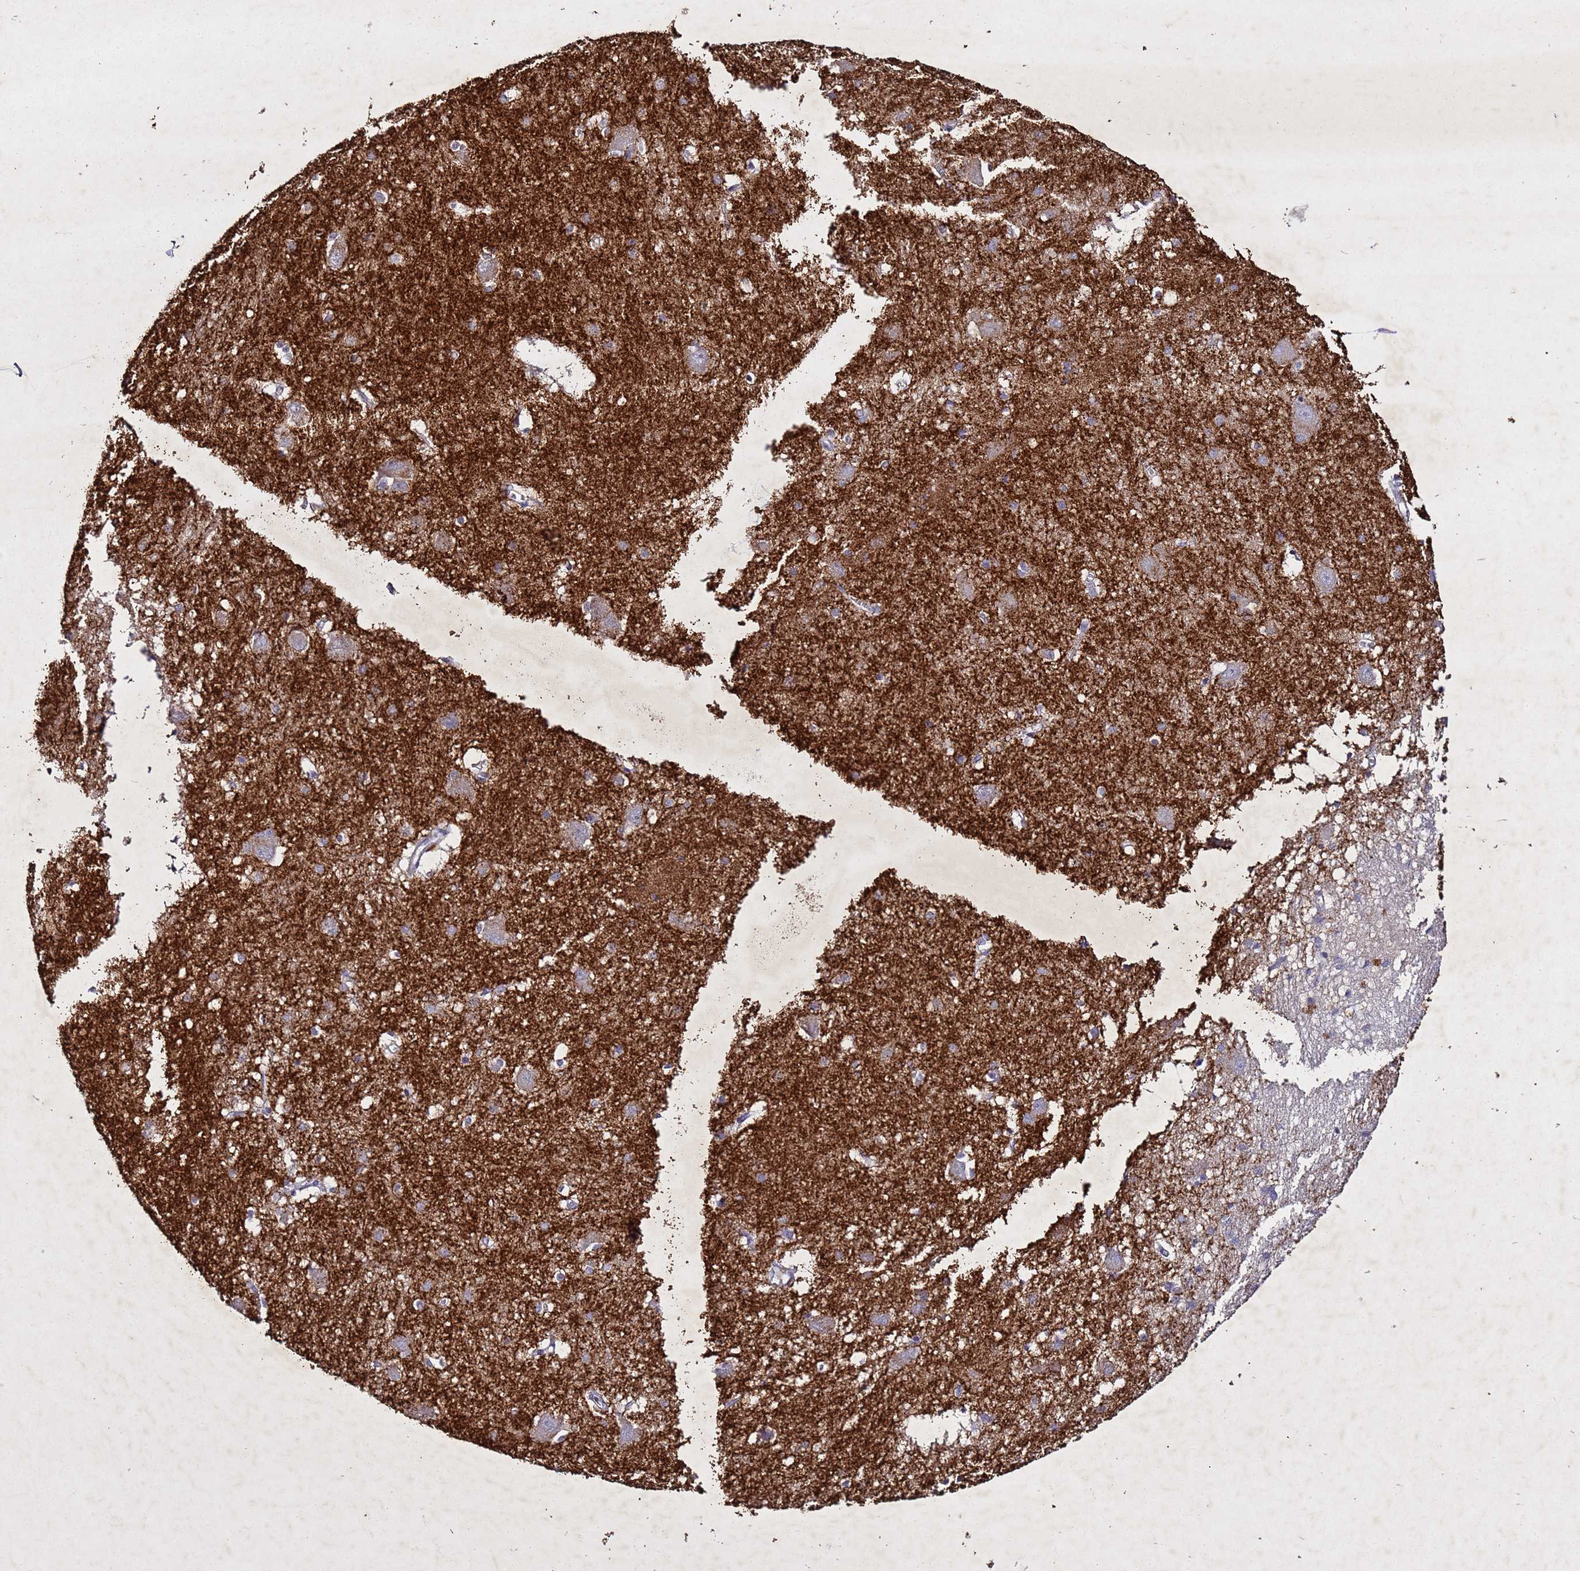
{"staining": {"intensity": "weak", "quantity": "25%-75%", "location": "cytoplasmic/membranous"}, "tissue": "caudate", "cell_type": "Glial cells", "image_type": "normal", "snomed": [{"axis": "morphology", "description": "Normal tissue, NOS"}, {"axis": "topography", "description": "Lateral ventricle wall"}], "caption": "This histopathology image reveals IHC staining of normal human caudate, with low weak cytoplasmic/membranous staining in approximately 25%-75% of glial cells.", "gene": "SV2B", "patient": {"sex": "male", "age": 37}}